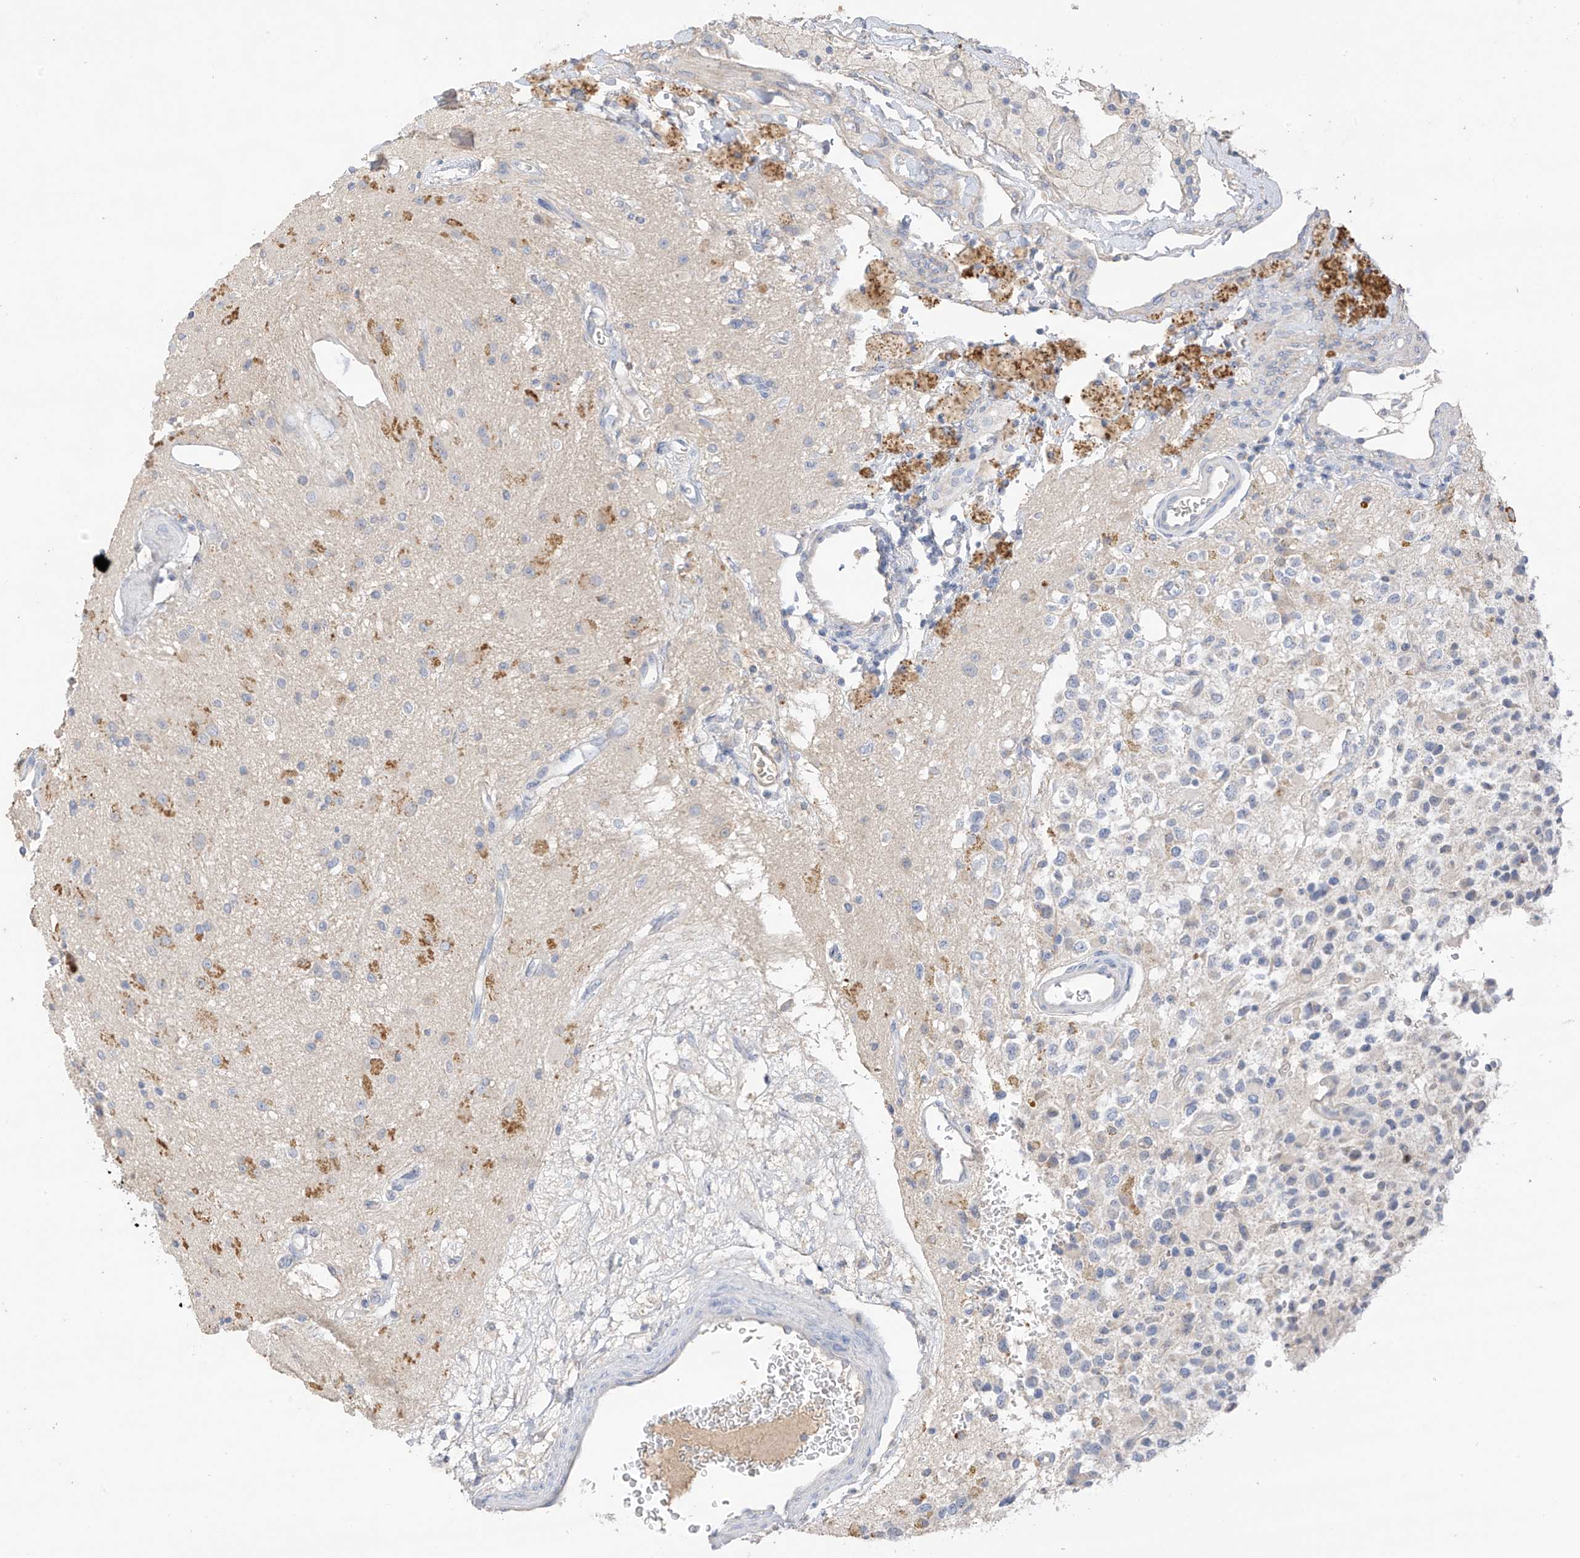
{"staining": {"intensity": "negative", "quantity": "none", "location": "none"}, "tissue": "glioma", "cell_type": "Tumor cells", "image_type": "cancer", "snomed": [{"axis": "morphology", "description": "Glioma, malignant, High grade"}, {"axis": "topography", "description": "Brain"}], "caption": "Malignant glioma (high-grade) was stained to show a protein in brown. There is no significant staining in tumor cells. (Brightfield microscopy of DAB (3,3'-diaminobenzidine) immunohistochemistry at high magnification).", "gene": "CAPN13", "patient": {"sex": "male", "age": 34}}